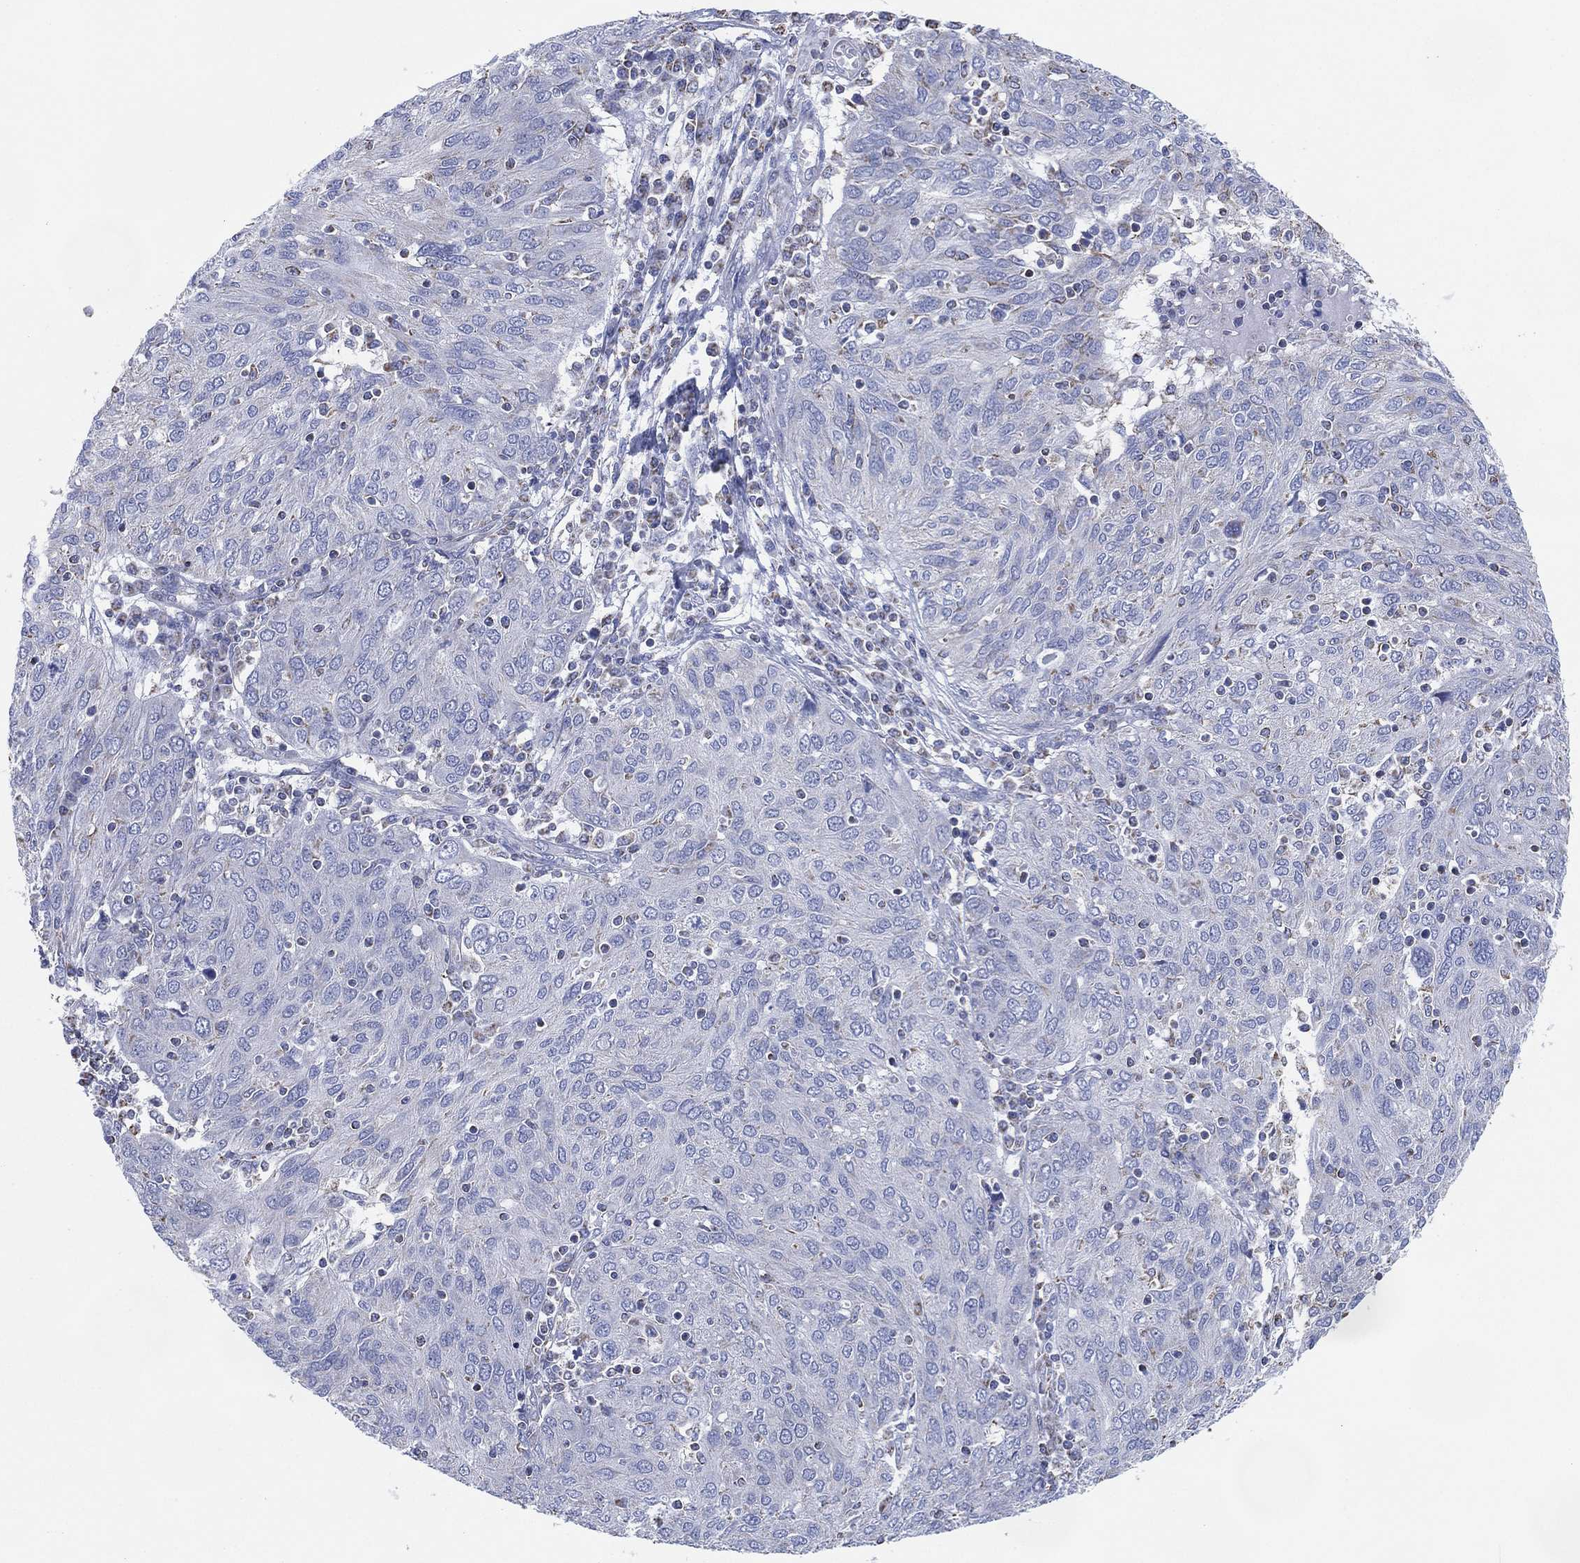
{"staining": {"intensity": "negative", "quantity": "none", "location": "none"}, "tissue": "ovarian cancer", "cell_type": "Tumor cells", "image_type": "cancer", "snomed": [{"axis": "morphology", "description": "Carcinoma, endometroid"}, {"axis": "topography", "description": "Ovary"}], "caption": "A photomicrograph of human ovarian cancer (endometroid carcinoma) is negative for staining in tumor cells. (Brightfield microscopy of DAB immunohistochemistry (IHC) at high magnification).", "gene": "CFTR", "patient": {"sex": "female", "age": 50}}